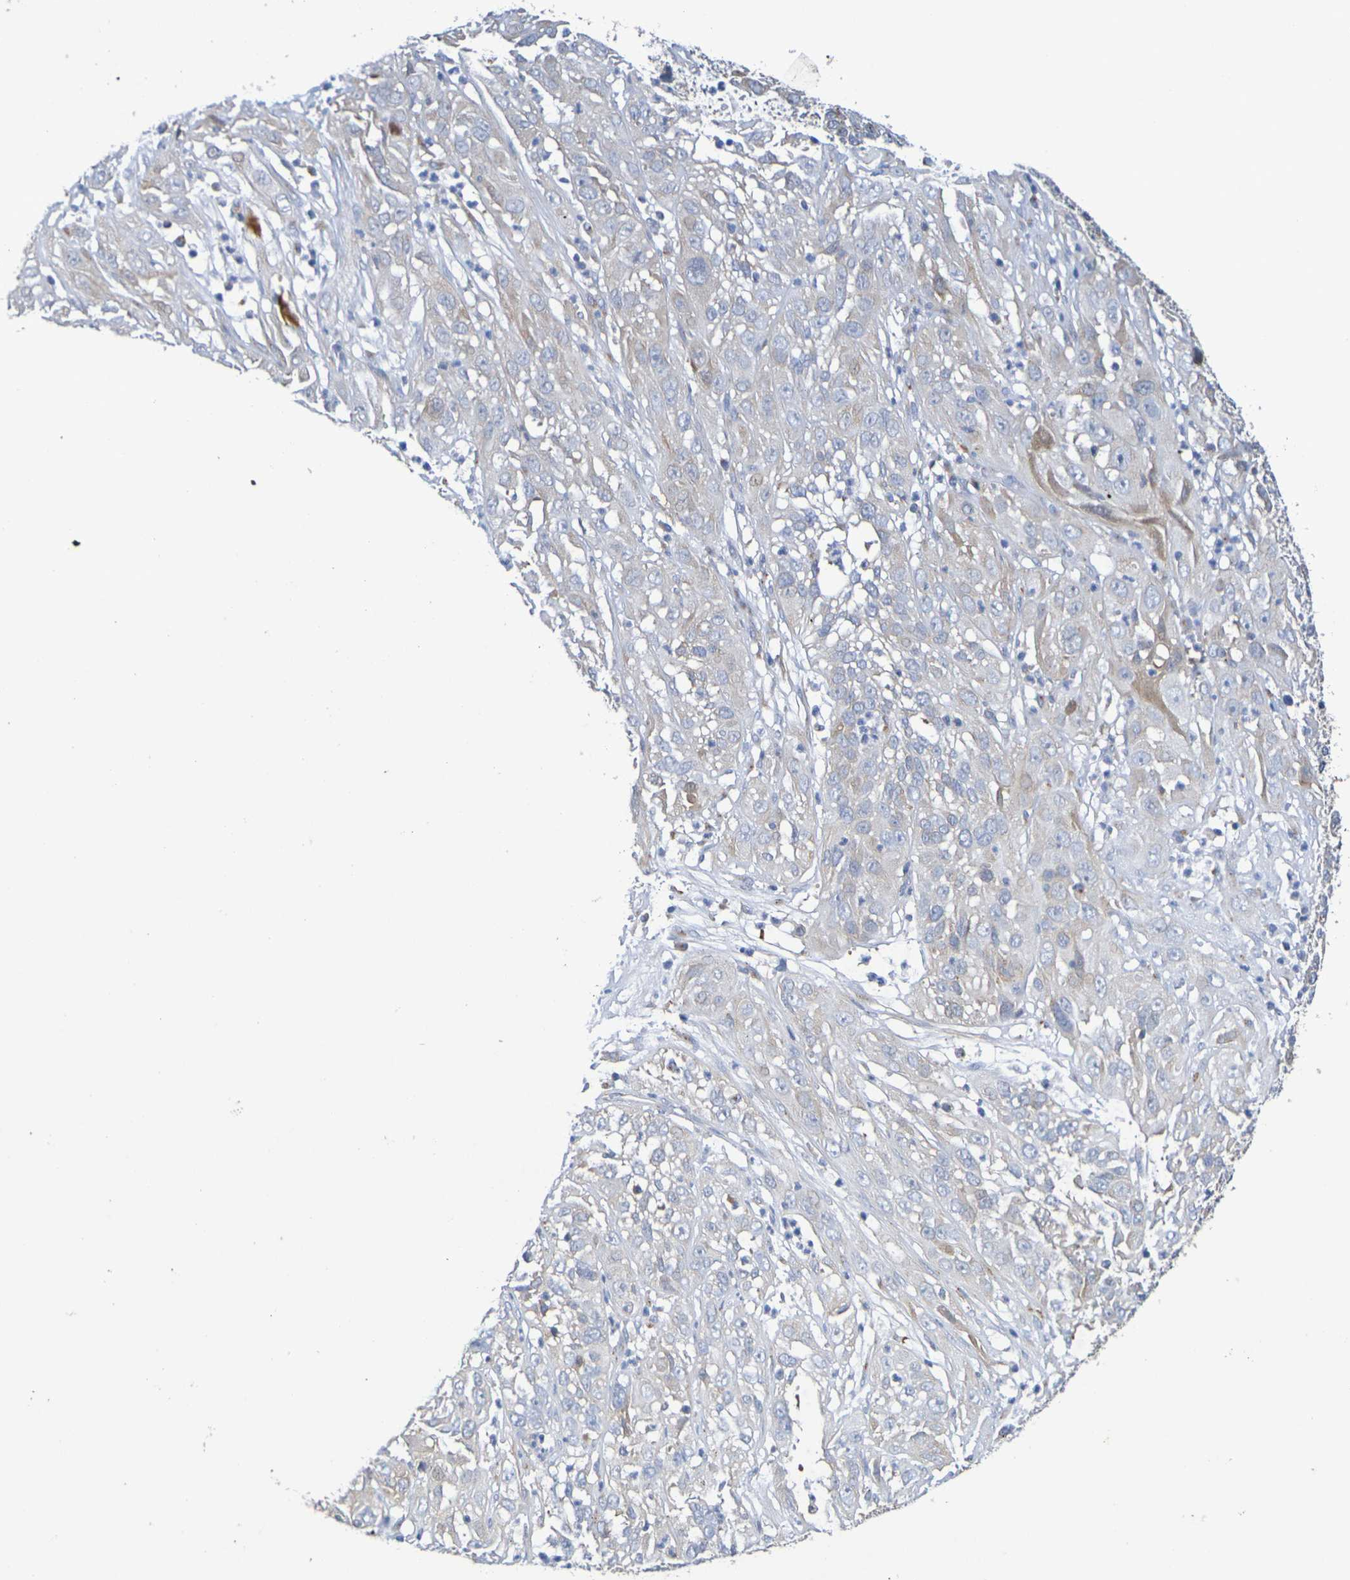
{"staining": {"intensity": "weak", "quantity": "<25%", "location": "cytoplasmic/membranous"}, "tissue": "cervical cancer", "cell_type": "Tumor cells", "image_type": "cancer", "snomed": [{"axis": "morphology", "description": "Squamous cell carcinoma, NOS"}, {"axis": "topography", "description": "Cervix"}], "caption": "An image of human cervical cancer (squamous cell carcinoma) is negative for staining in tumor cells.", "gene": "DCP2", "patient": {"sex": "female", "age": 32}}